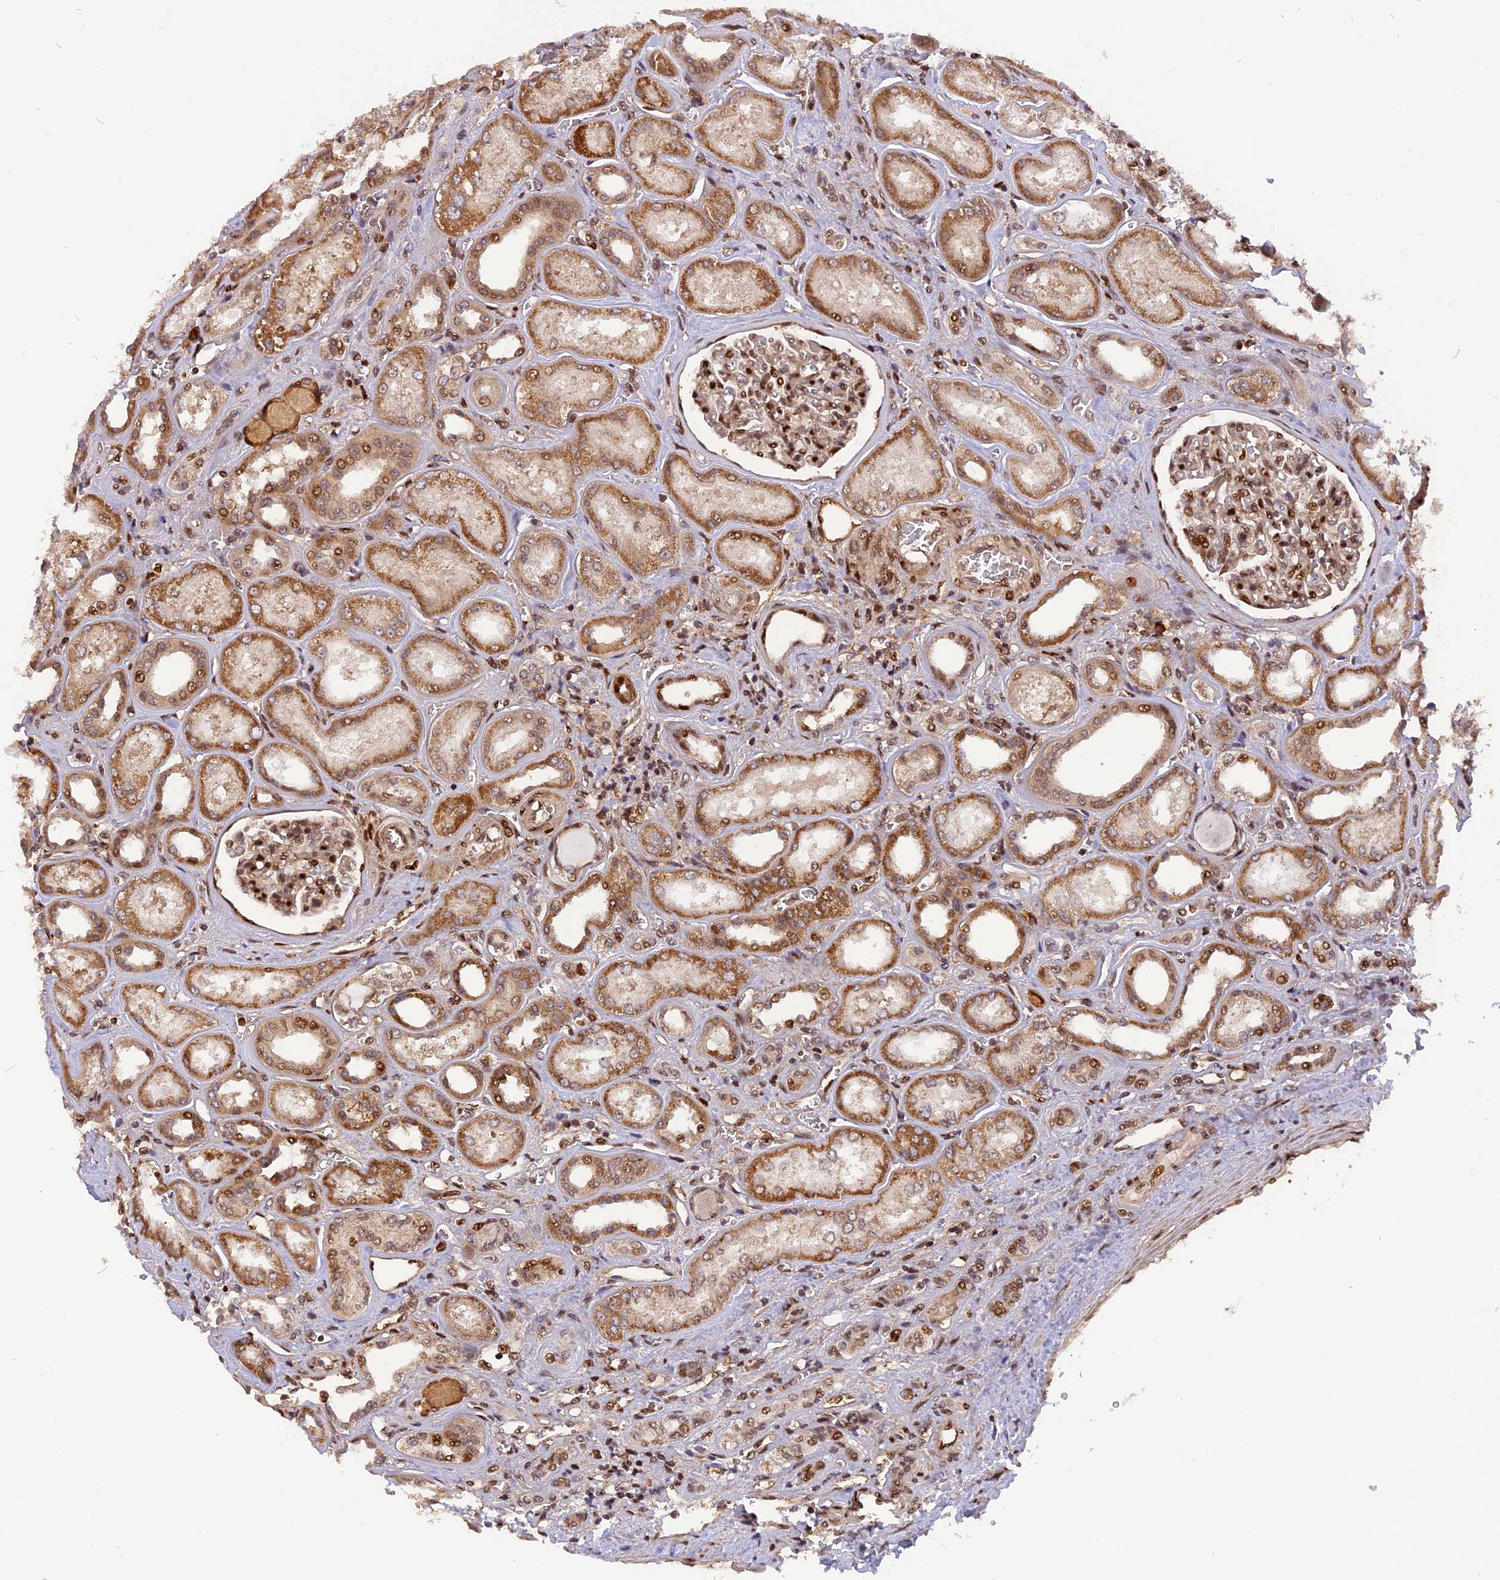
{"staining": {"intensity": "strong", "quantity": ">75%", "location": "nuclear"}, "tissue": "kidney", "cell_type": "Cells in glomeruli", "image_type": "normal", "snomed": [{"axis": "morphology", "description": "Normal tissue, NOS"}, {"axis": "morphology", "description": "Adenocarcinoma, NOS"}, {"axis": "topography", "description": "Kidney"}], "caption": "Protein staining demonstrates strong nuclear positivity in approximately >75% of cells in glomeruli in benign kidney.", "gene": "MICALL1", "patient": {"sex": "female", "age": 68}}